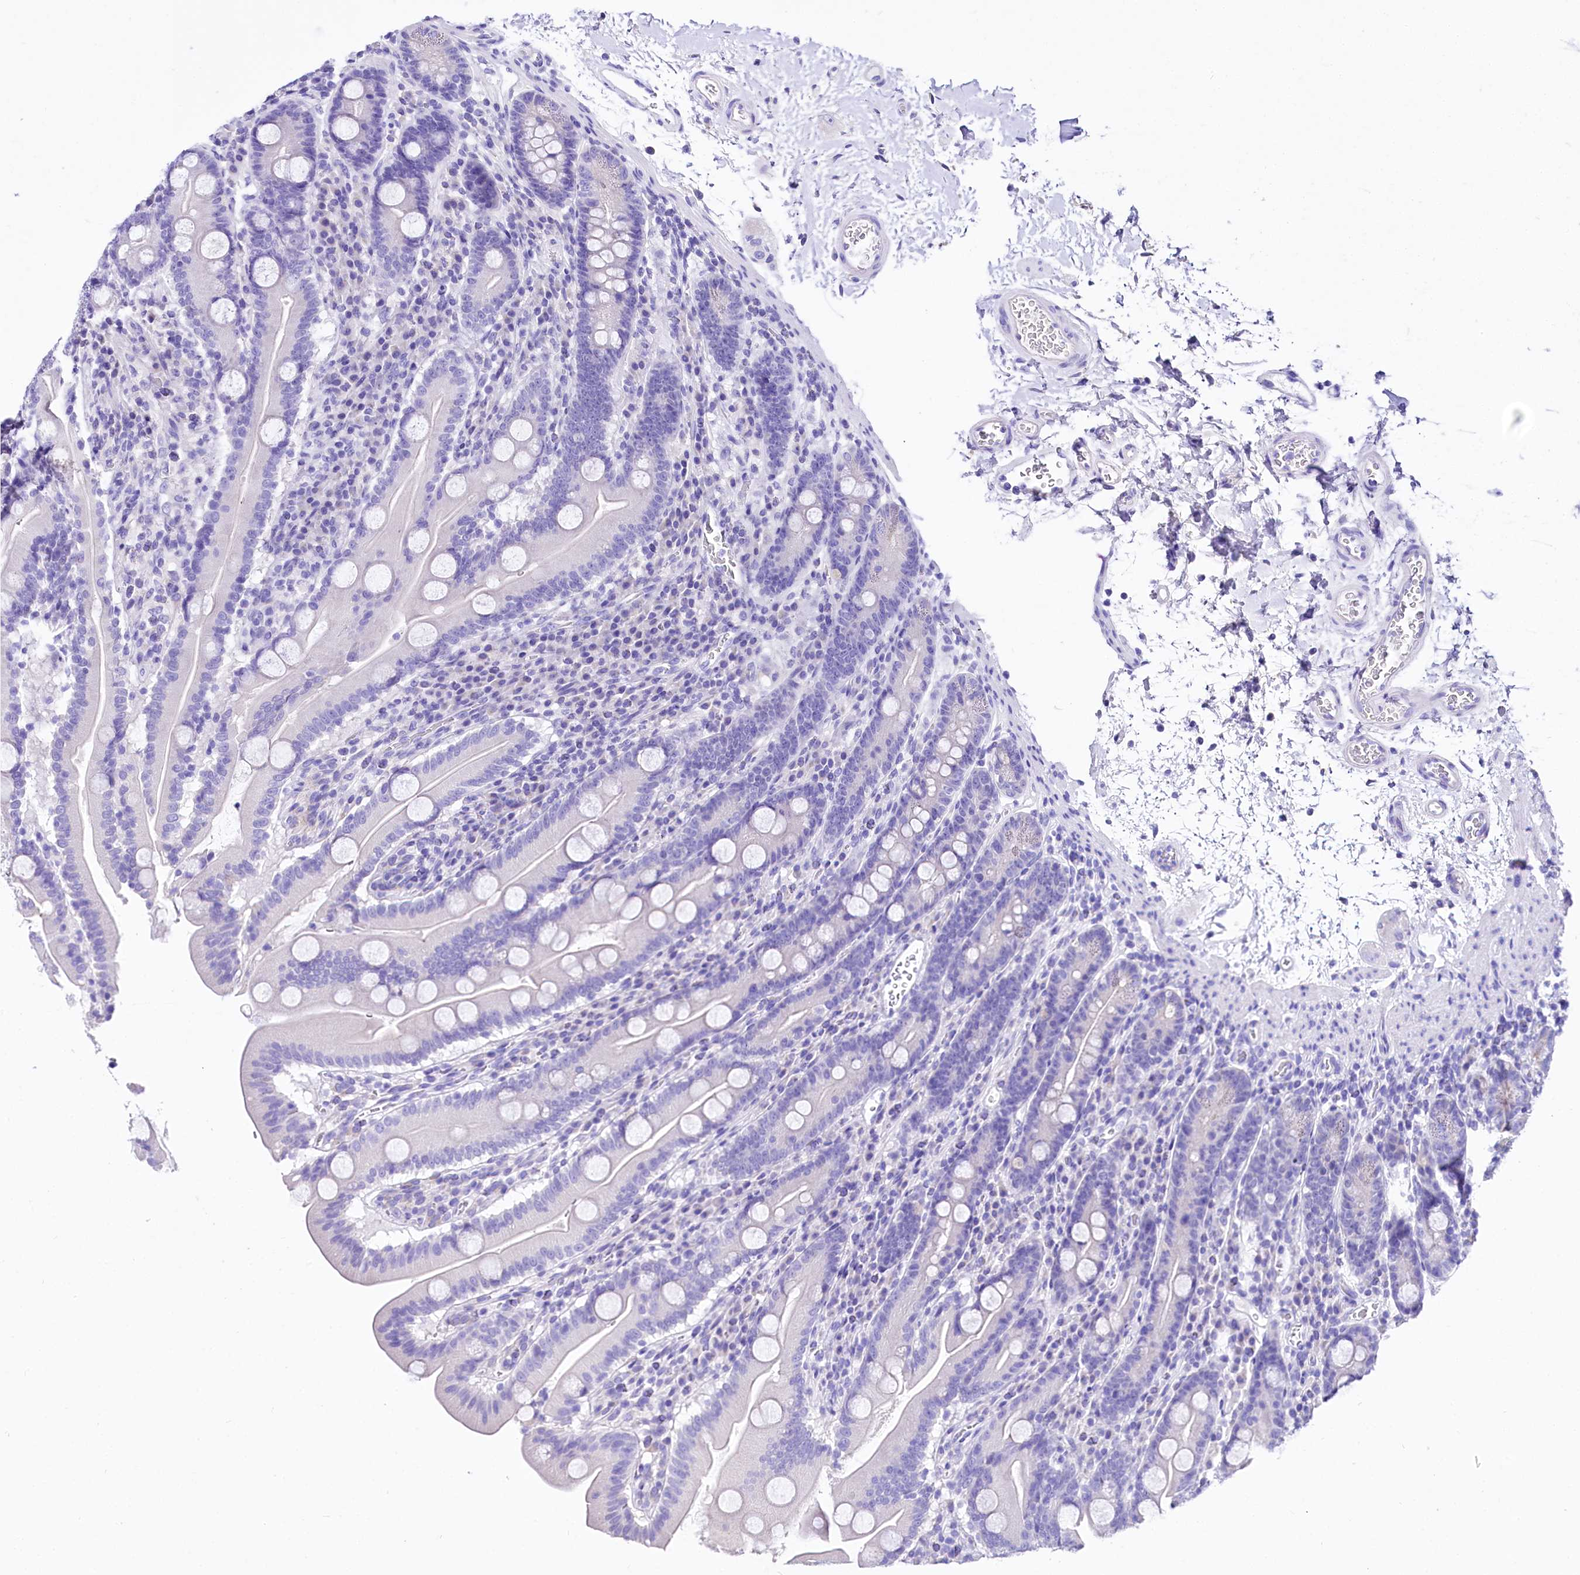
{"staining": {"intensity": "negative", "quantity": "none", "location": "none"}, "tissue": "duodenum", "cell_type": "Glandular cells", "image_type": "normal", "snomed": [{"axis": "morphology", "description": "Normal tissue, NOS"}, {"axis": "topography", "description": "Duodenum"}], "caption": "Human duodenum stained for a protein using immunohistochemistry shows no staining in glandular cells.", "gene": "A2ML1", "patient": {"sex": "male", "age": 35}}